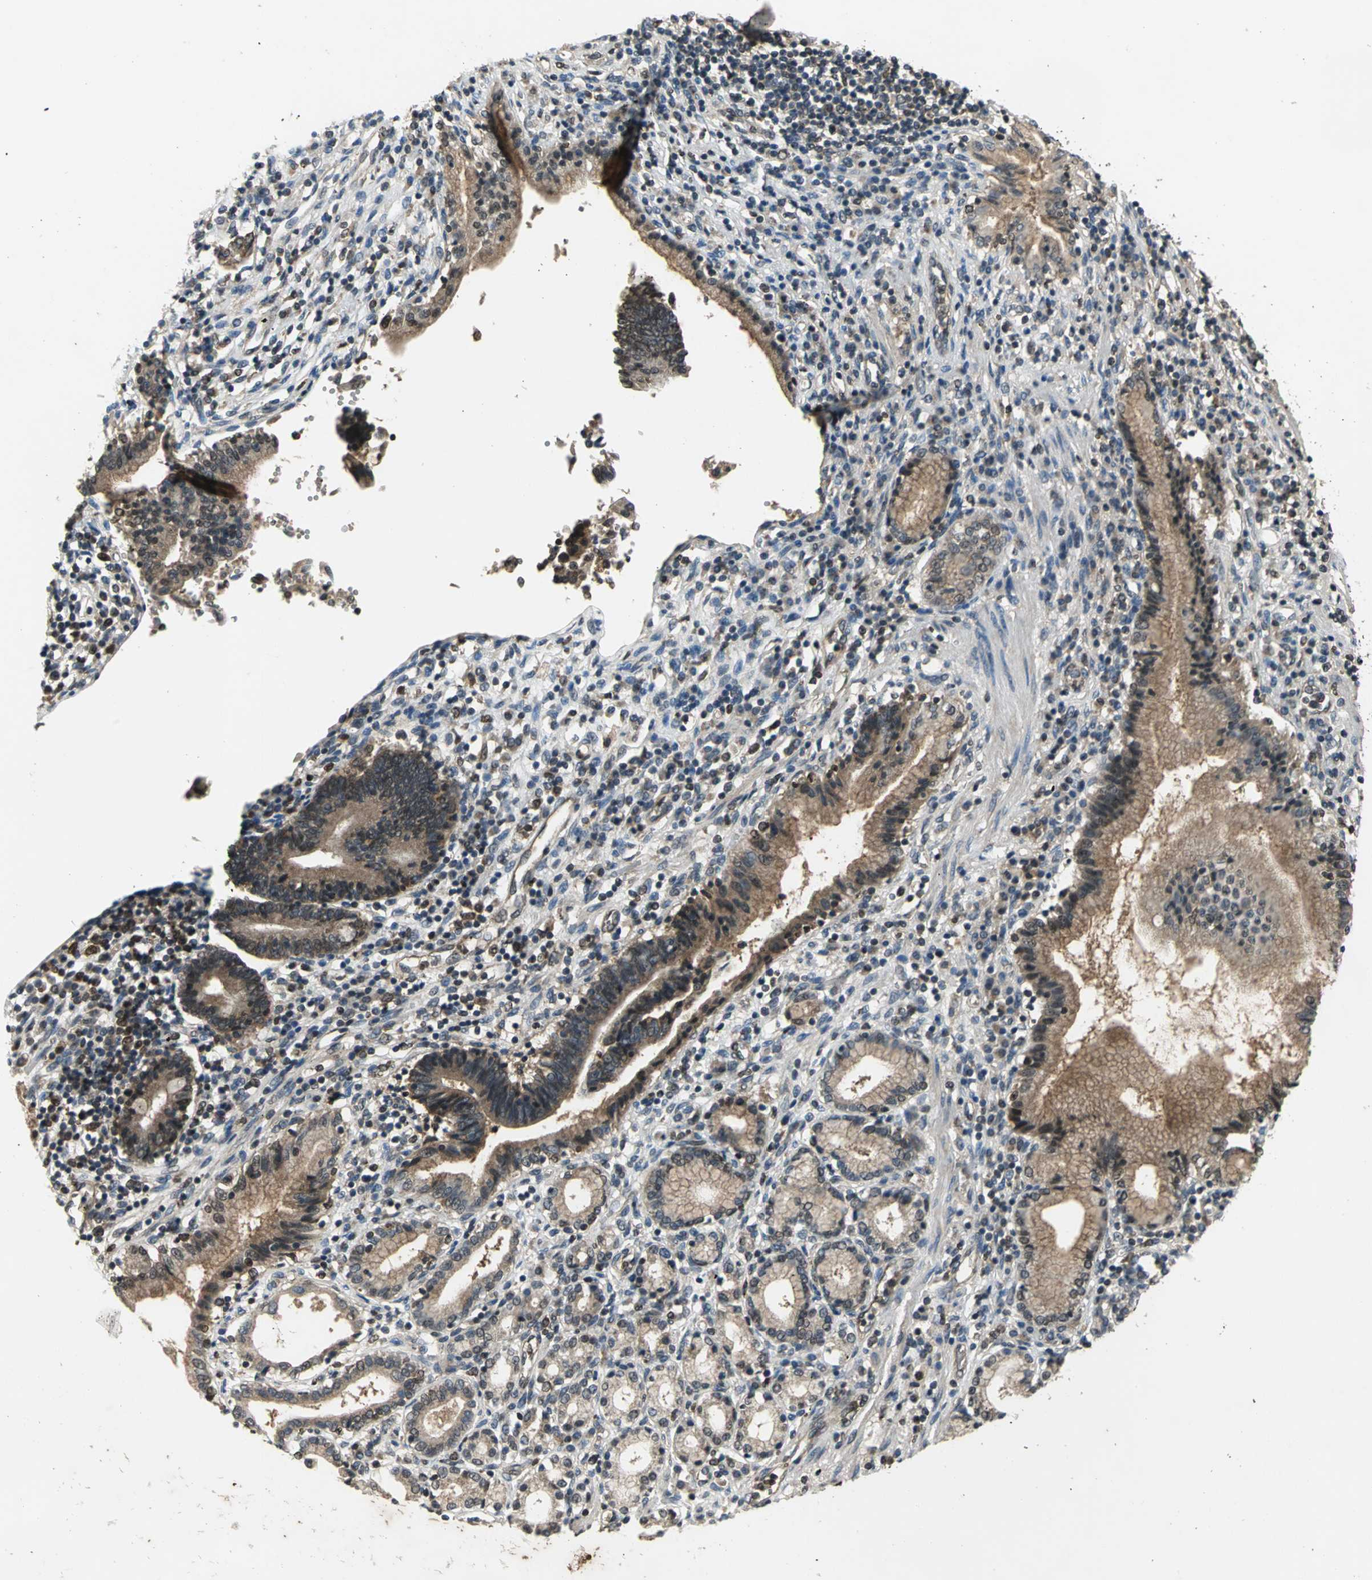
{"staining": {"intensity": "moderate", "quantity": ">75%", "location": "cytoplasmic/membranous,nuclear"}, "tissue": "pancreatic cancer", "cell_type": "Tumor cells", "image_type": "cancer", "snomed": [{"axis": "morphology", "description": "Adenocarcinoma, NOS"}, {"axis": "topography", "description": "Pancreas"}], "caption": "Immunohistochemical staining of human pancreatic cancer (adenocarcinoma) demonstrates medium levels of moderate cytoplasmic/membranous and nuclear staining in about >75% of tumor cells.", "gene": "AHR", "patient": {"sex": "female", "age": 48}}